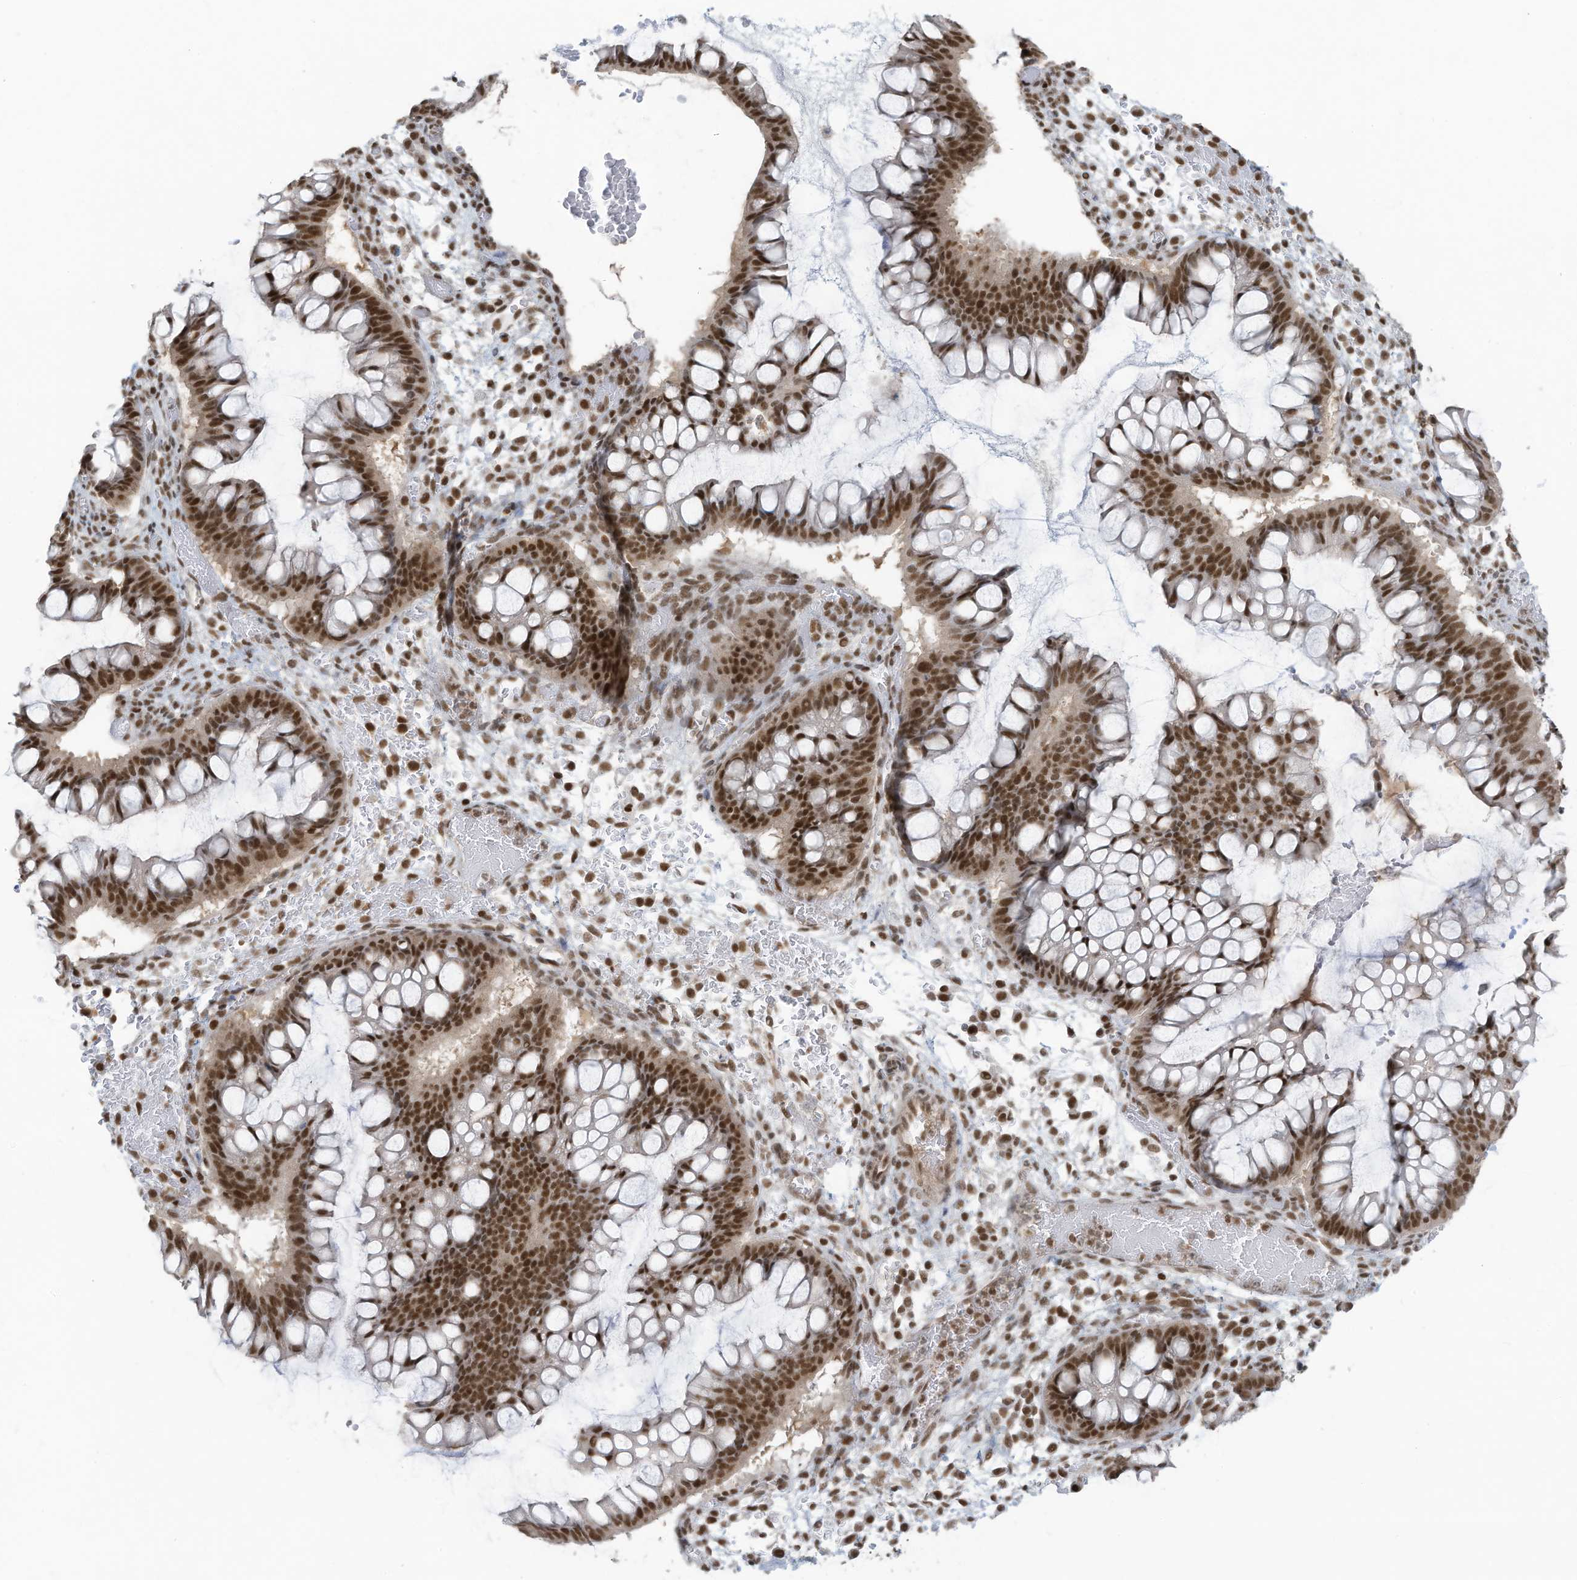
{"staining": {"intensity": "strong", "quantity": ">75%", "location": "nuclear"}, "tissue": "ovarian cancer", "cell_type": "Tumor cells", "image_type": "cancer", "snomed": [{"axis": "morphology", "description": "Cystadenocarcinoma, mucinous, NOS"}, {"axis": "topography", "description": "Ovary"}], "caption": "There is high levels of strong nuclear positivity in tumor cells of ovarian cancer (mucinous cystadenocarcinoma), as demonstrated by immunohistochemical staining (brown color).", "gene": "DBR1", "patient": {"sex": "female", "age": 73}}